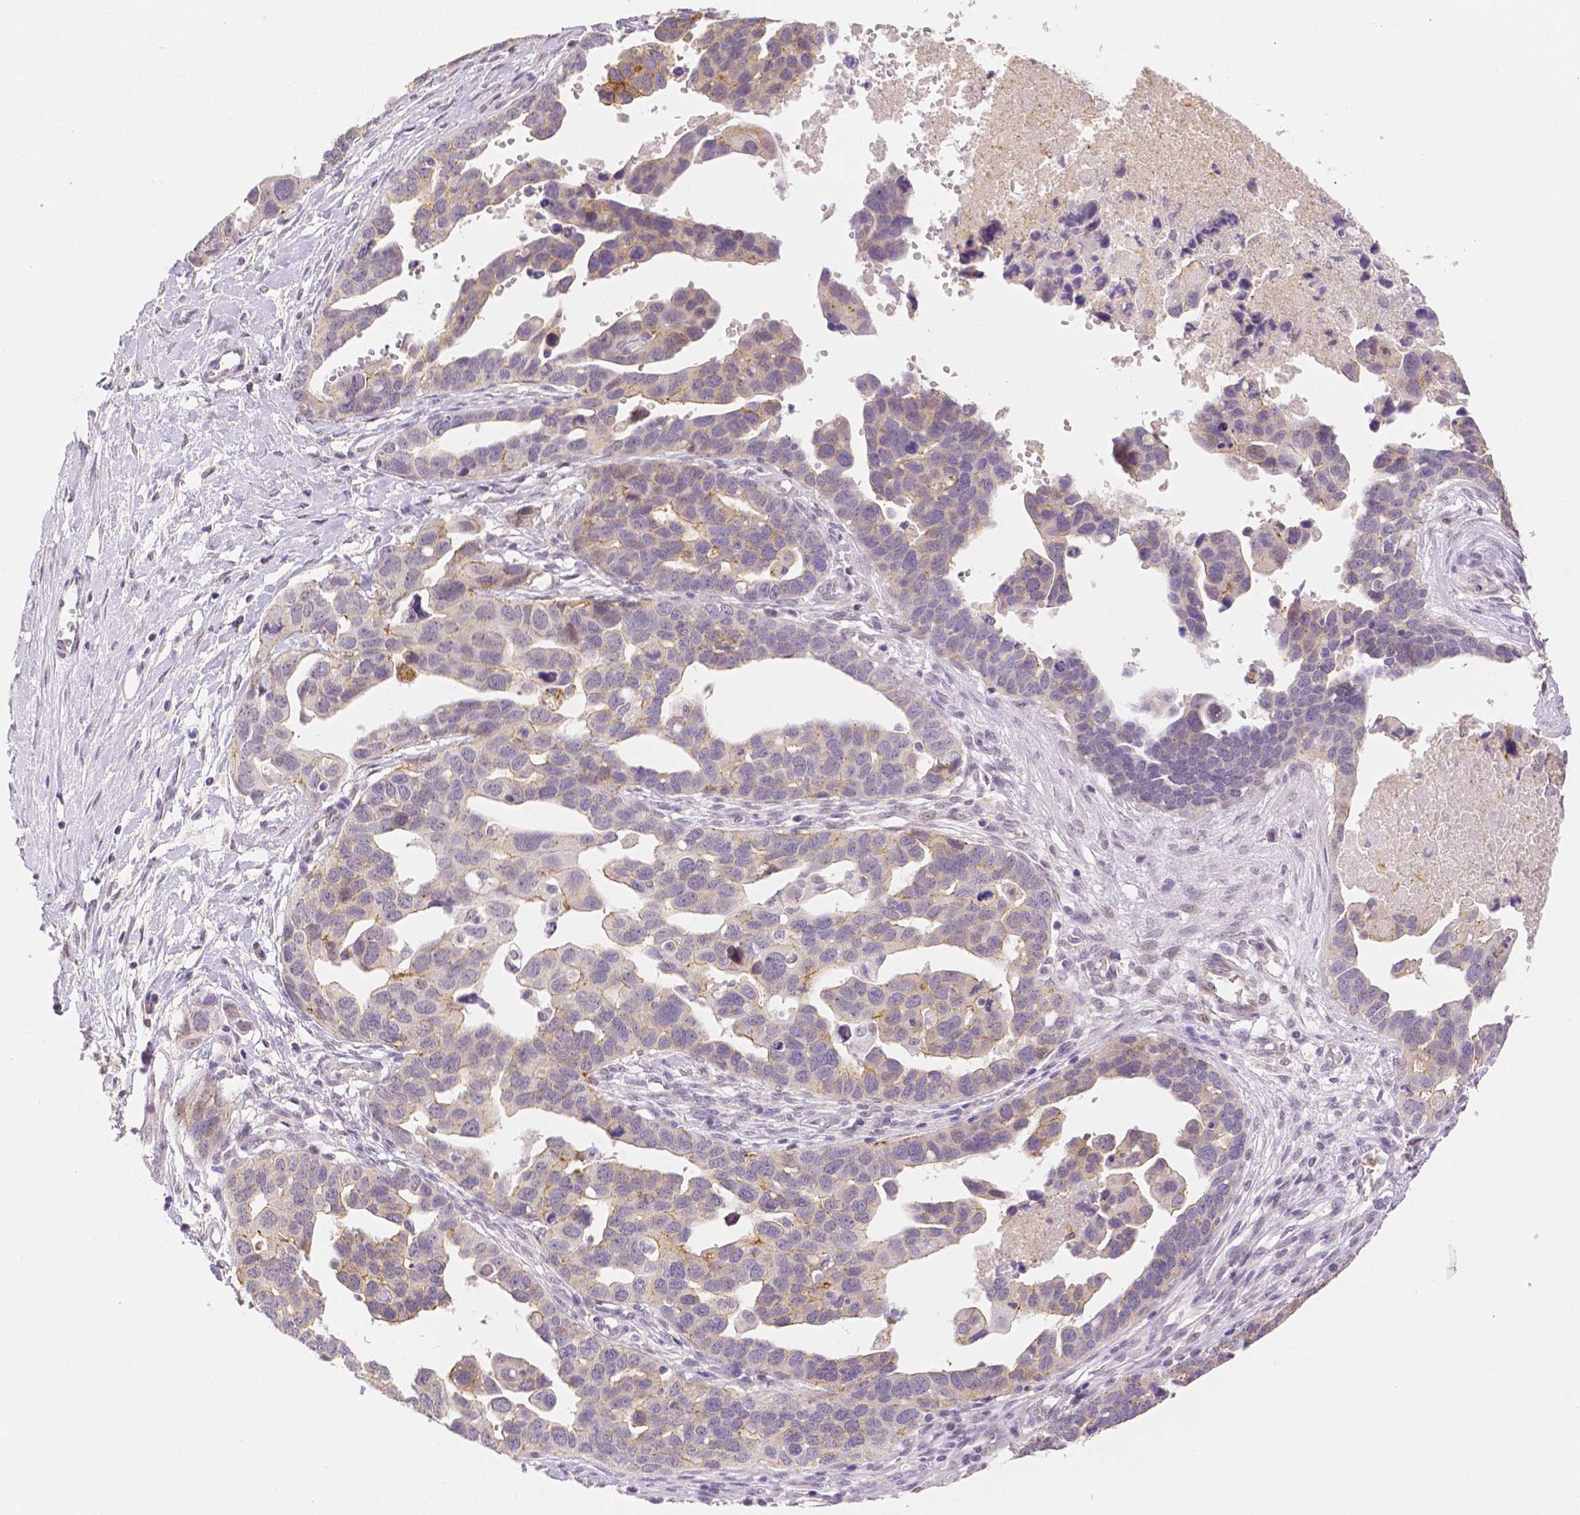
{"staining": {"intensity": "weak", "quantity": "<25%", "location": "cytoplasmic/membranous"}, "tissue": "ovarian cancer", "cell_type": "Tumor cells", "image_type": "cancer", "snomed": [{"axis": "morphology", "description": "Cystadenocarcinoma, serous, NOS"}, {"axis": "topography", "description": "Ovary"}], "caption": "Immunohistochemical staining of ovarian cancer displays no significant positivity in tumor cells.", "gene": "OCLN", "patient": {"sex": "female", "age": 54}}